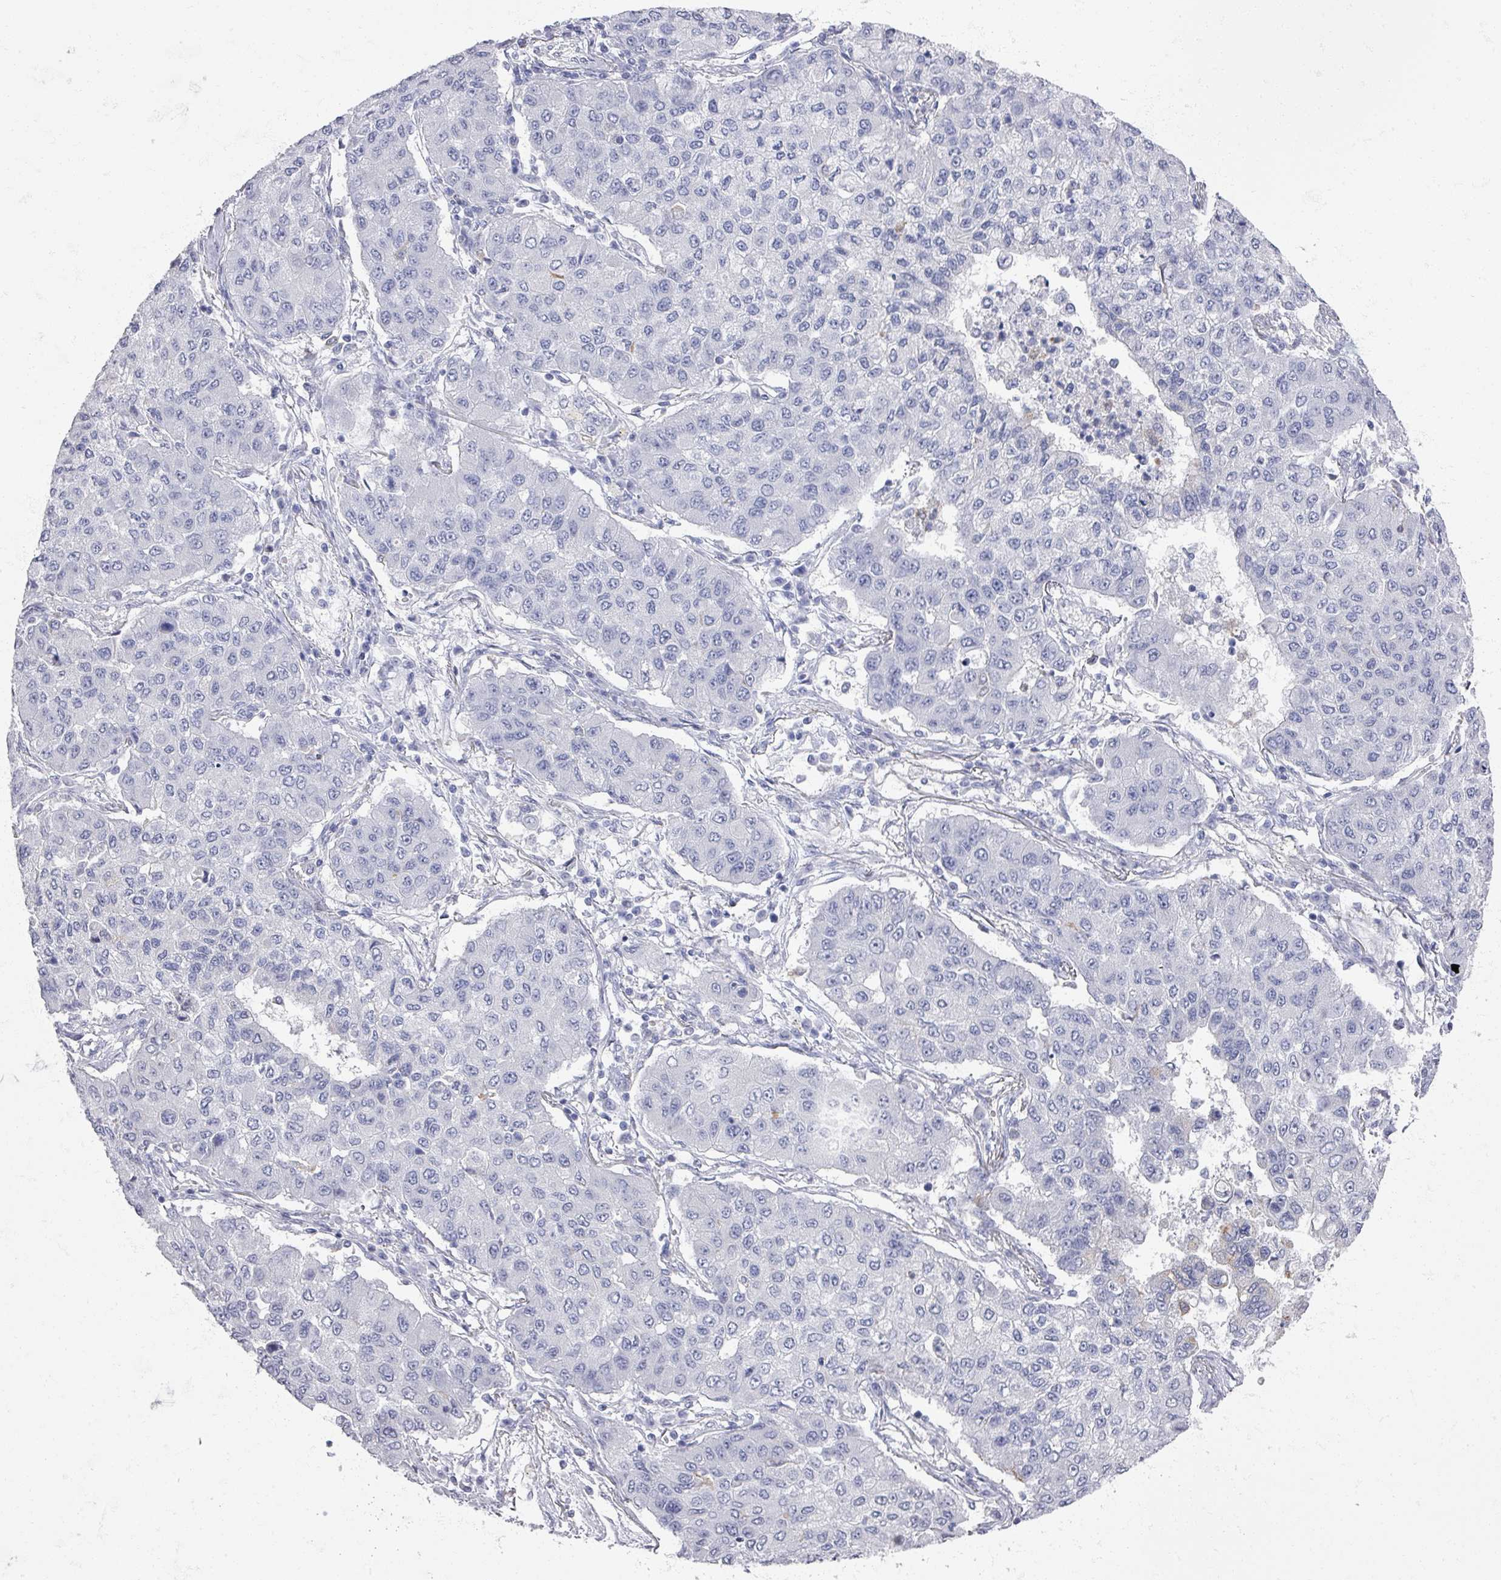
{"staining": {"intensity": "negative", "quantity": "none", "location": "none"}, "tissue": "lung cancer", "cell_type": "Tumor cells", "image_type": "cancer", "snomed": [{"axis": "morphology", "description": "Squamous cell carcinoma, NOS"}, {"axis": "topography", "description": "Lung"}], "caption": "Lung squamous cell carcinoma stained for a protein using IHC displays no expression tumor cells.", "gene": "OMG", "patient": {"sex": "male", "age": 74}}